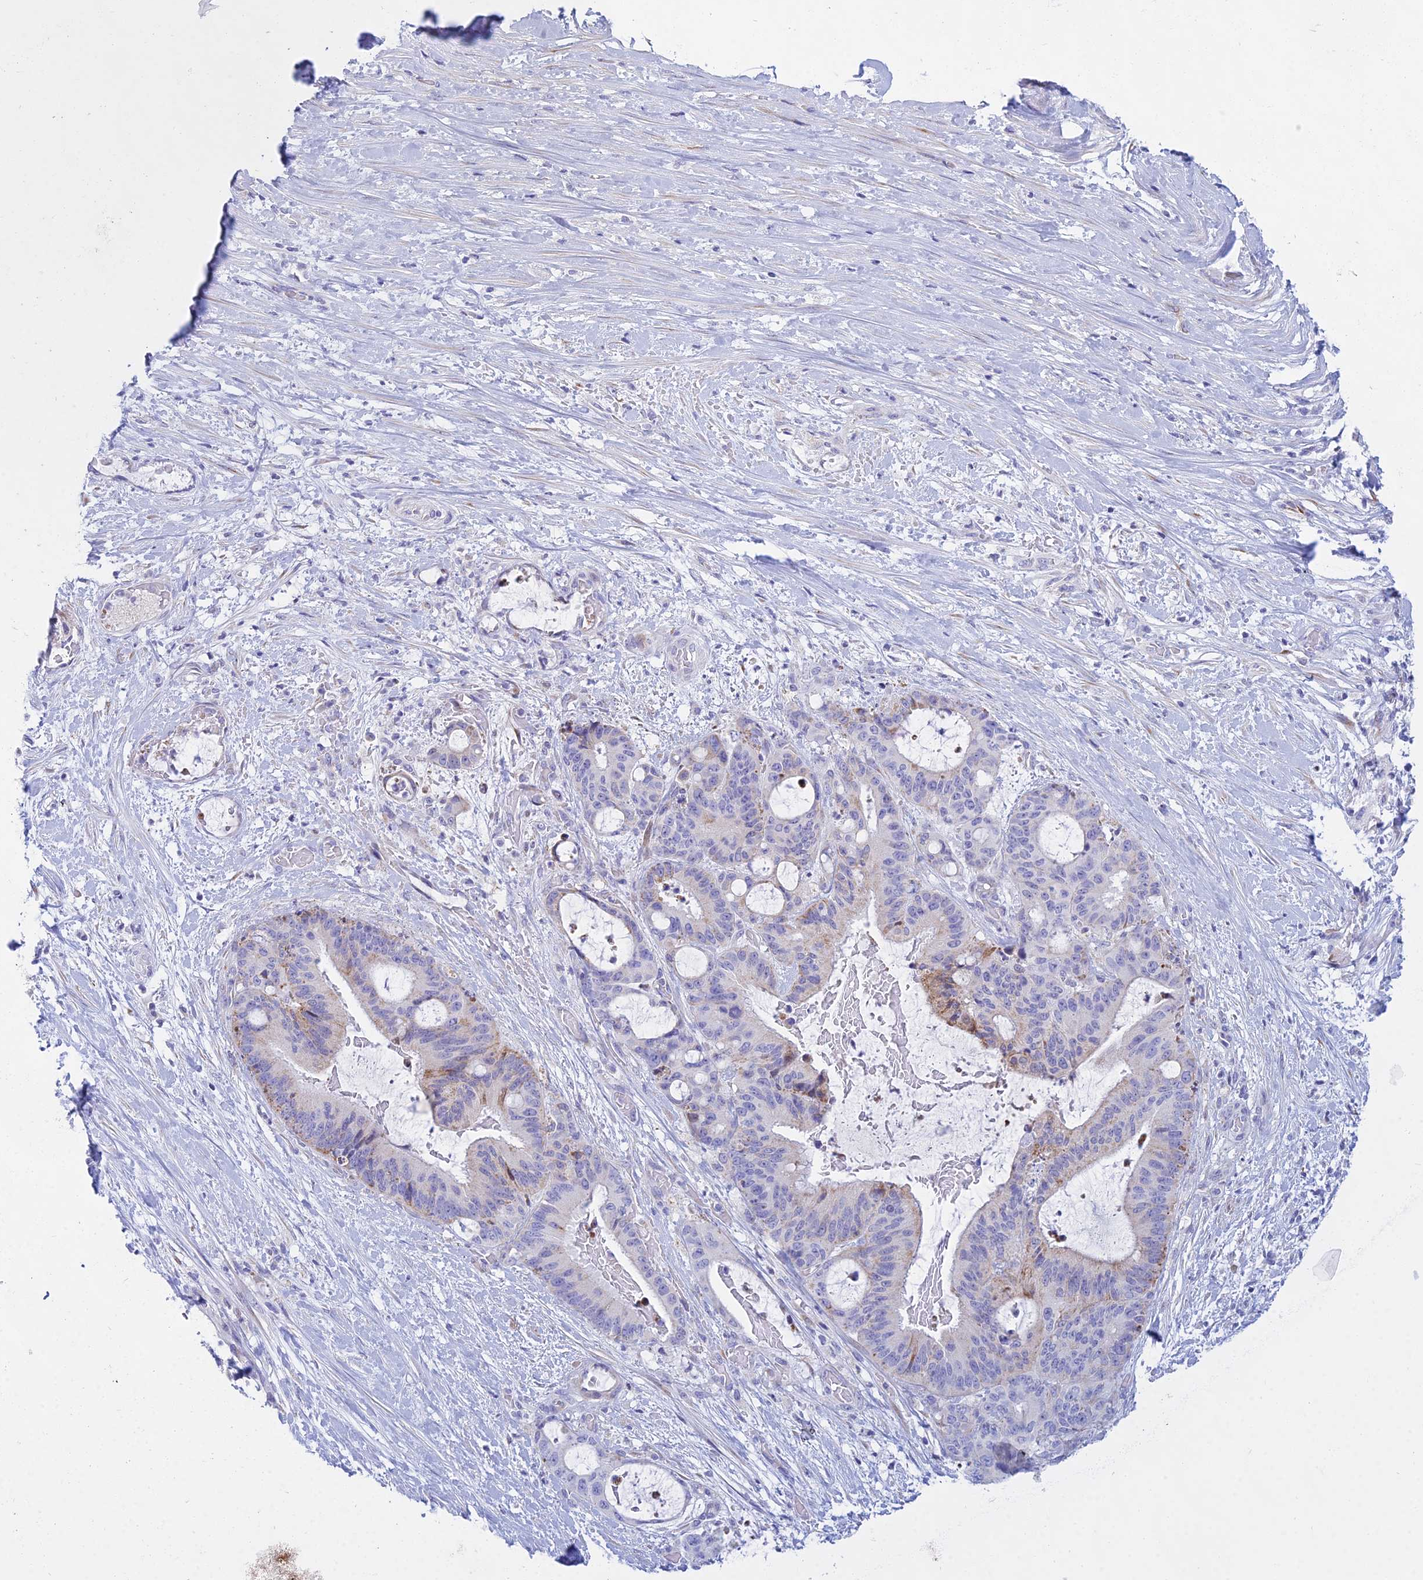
{"staining": {"intensity": "weak", "quantity": "<25%", "location": "cytoplasmic/membranous"}, "tissue": "liver cancer", "cell_type": "Tumor cells", "image_type": "cancer", "snomed": [{"axis": "morphology", "description": "Normal tissue, NOS"}, {"axis": "morphology", "description": "Cholangiocarcinoma"}, {"axis": "topography", "description": "Liver"}, {"axis": "topography", "description": "Peripheral nerve tissue"}], "caption": "Tumor cells show no significant staining in cholangiocarcinoma (liver).", "gene": "PRR13", "patient": {"sex": "female", "age": 73}}